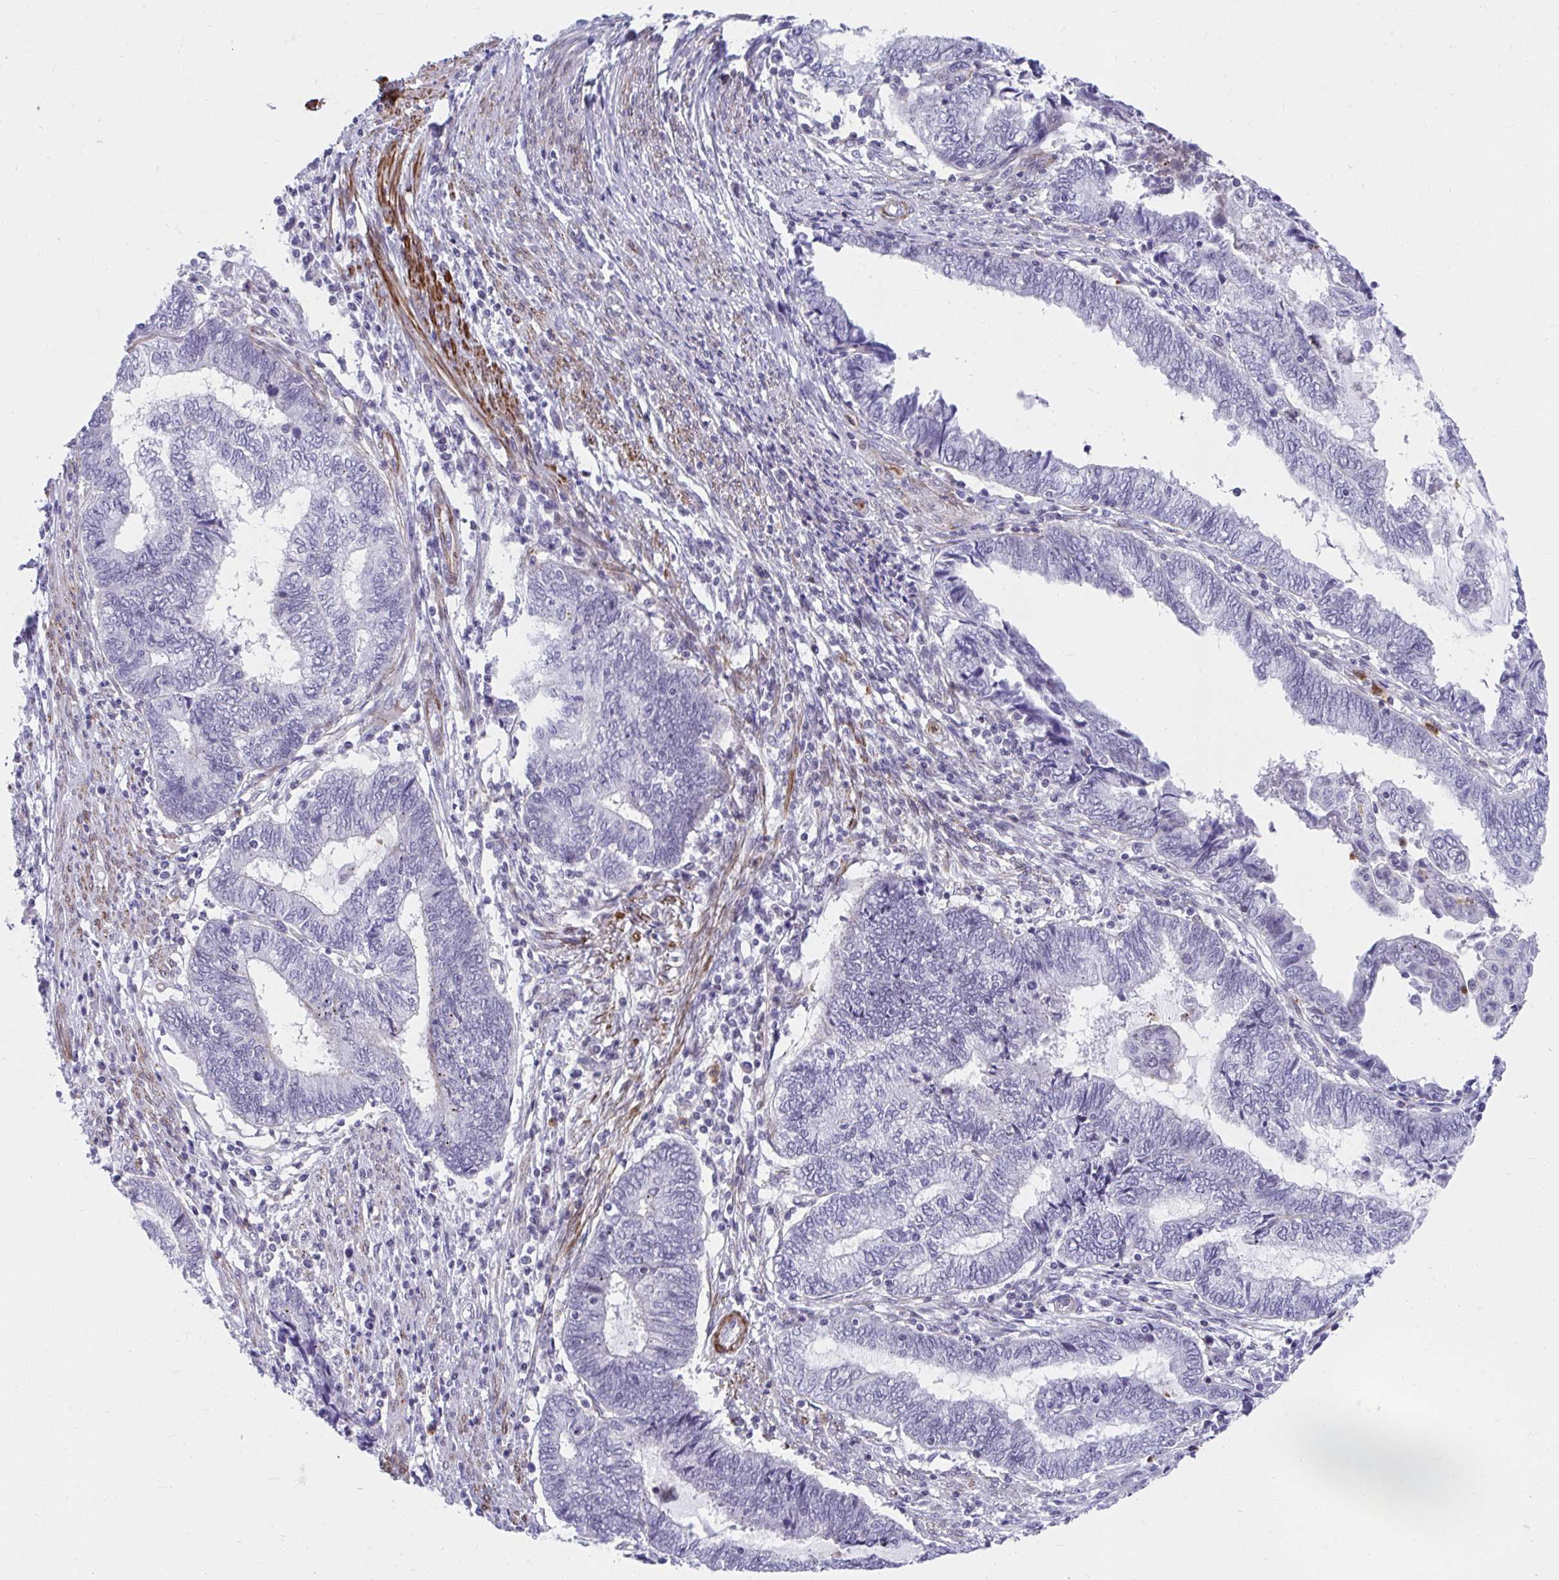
{"staining": {"intensity": "negative", "quantity": "none", "location": "none"}, "tissue": "endometrial cancer", "cell_type": "Tumor cells", "image_type": "cancer", "snomed": [{"axis": "morphology", "description": "Adenocarcinoma, NOS"}, {"axis": "topography", "description": "Uterus"}, {"axis": "topography", "description": "Endometrium"}], "caption": "Photomicrograph shows no protein expression in tumor cells of endometrial adenocarcinoma tissue.", "gene": "CSTB", "patient": {"sex": "female", "age": 70}}